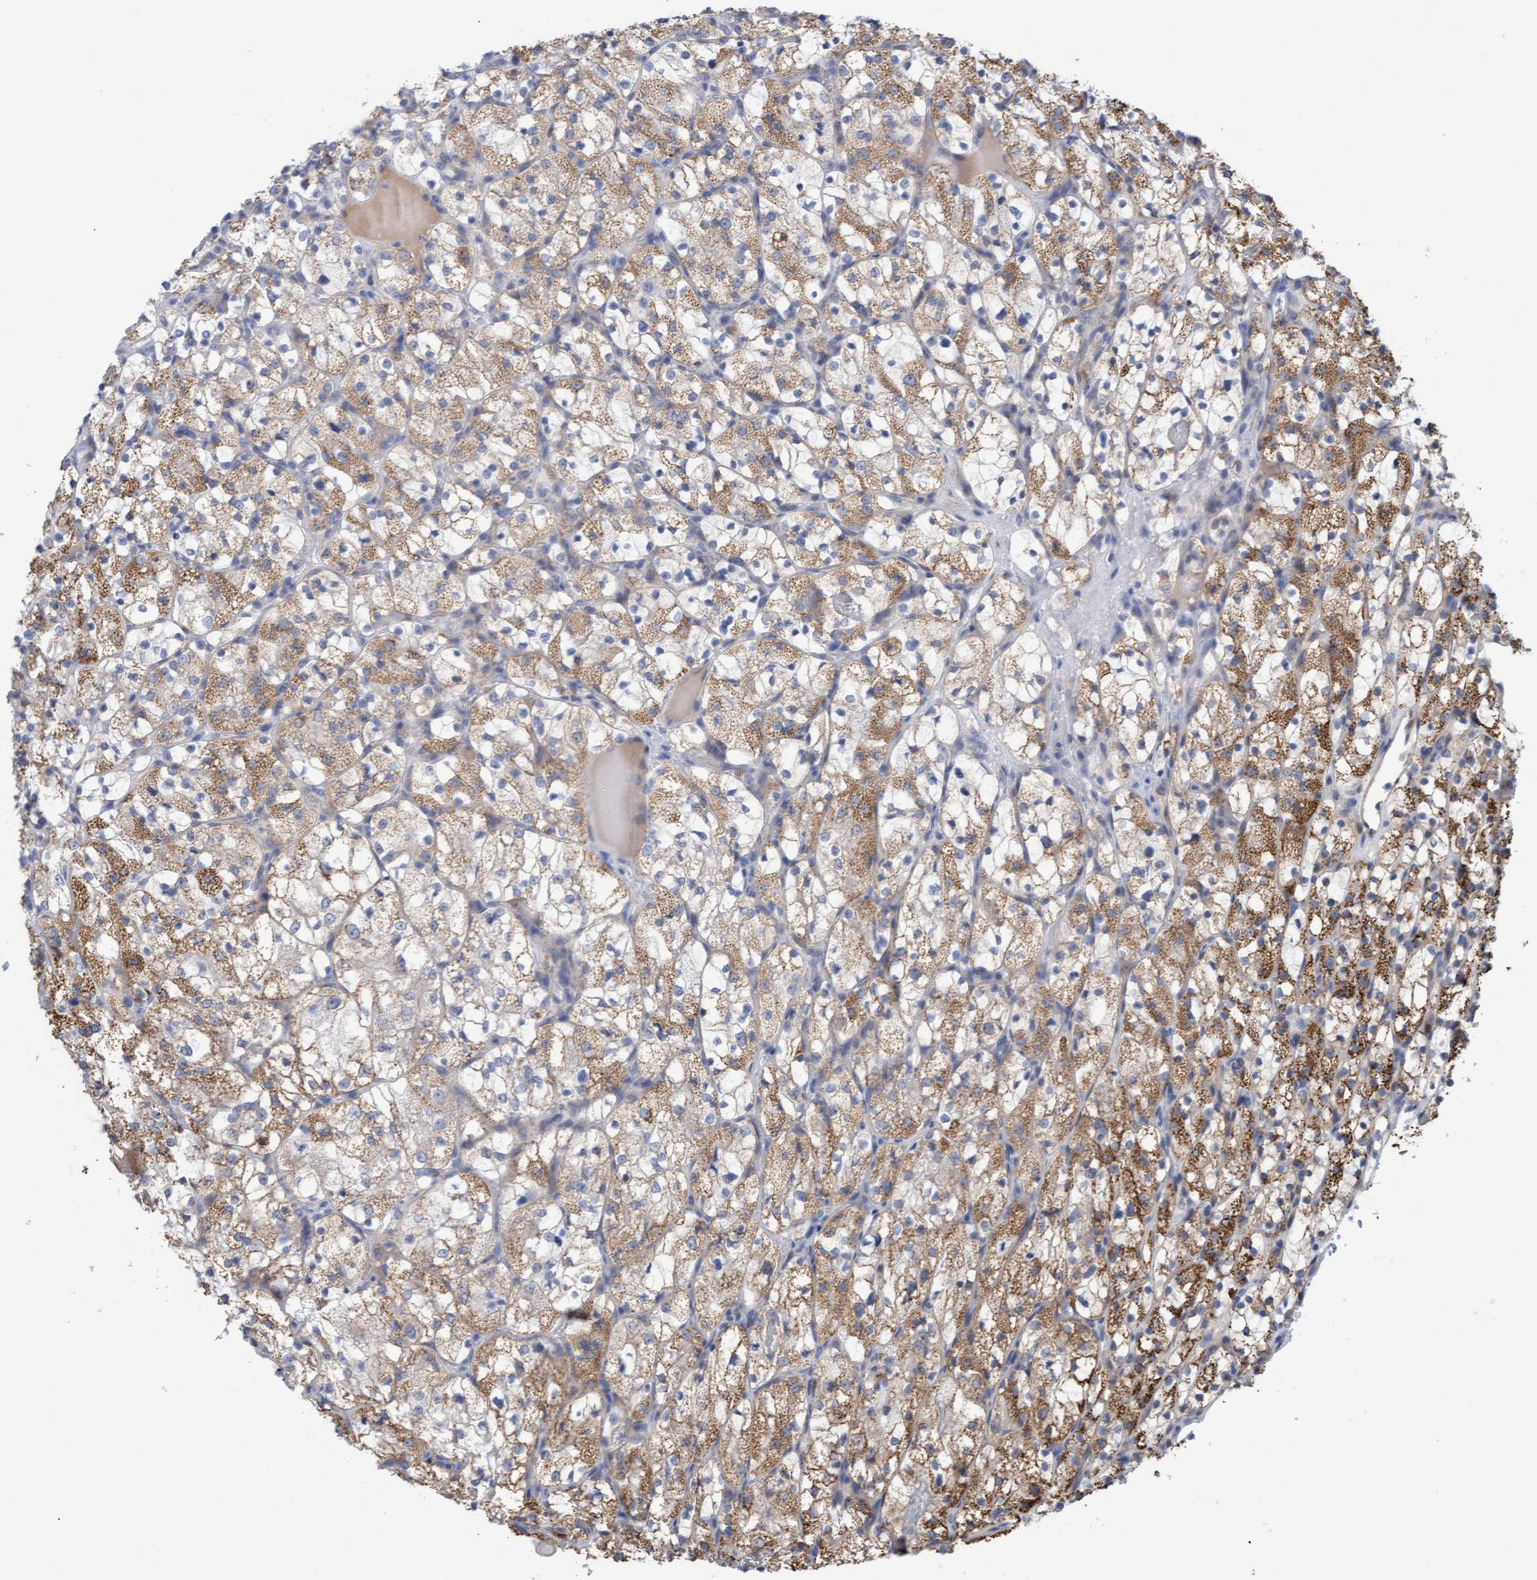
{"staining": {"intensity": "moderate", "quantity": ">75%", "location": "cytoplasmic/membranous"}, "tissue": "renal cancer", "cell_type": "Tumor cells", "image_type": "cancer", "snomed": [{"axis": "morphology", "description": "Adenocarcinoma, NOS"}, {"axis": "topography", "description": "Kidney"}], "caption": "Renal adenocarcinoma stained with immunohistochemistry exhibits moderate cytoplasmic/membranous positivity in approximately >75% of tumor cells. (DAB = brown stain, brightfield microscopy at high magnification).", "gene": "STXBP1", "patient": {"sex": "female", "age": 69}}